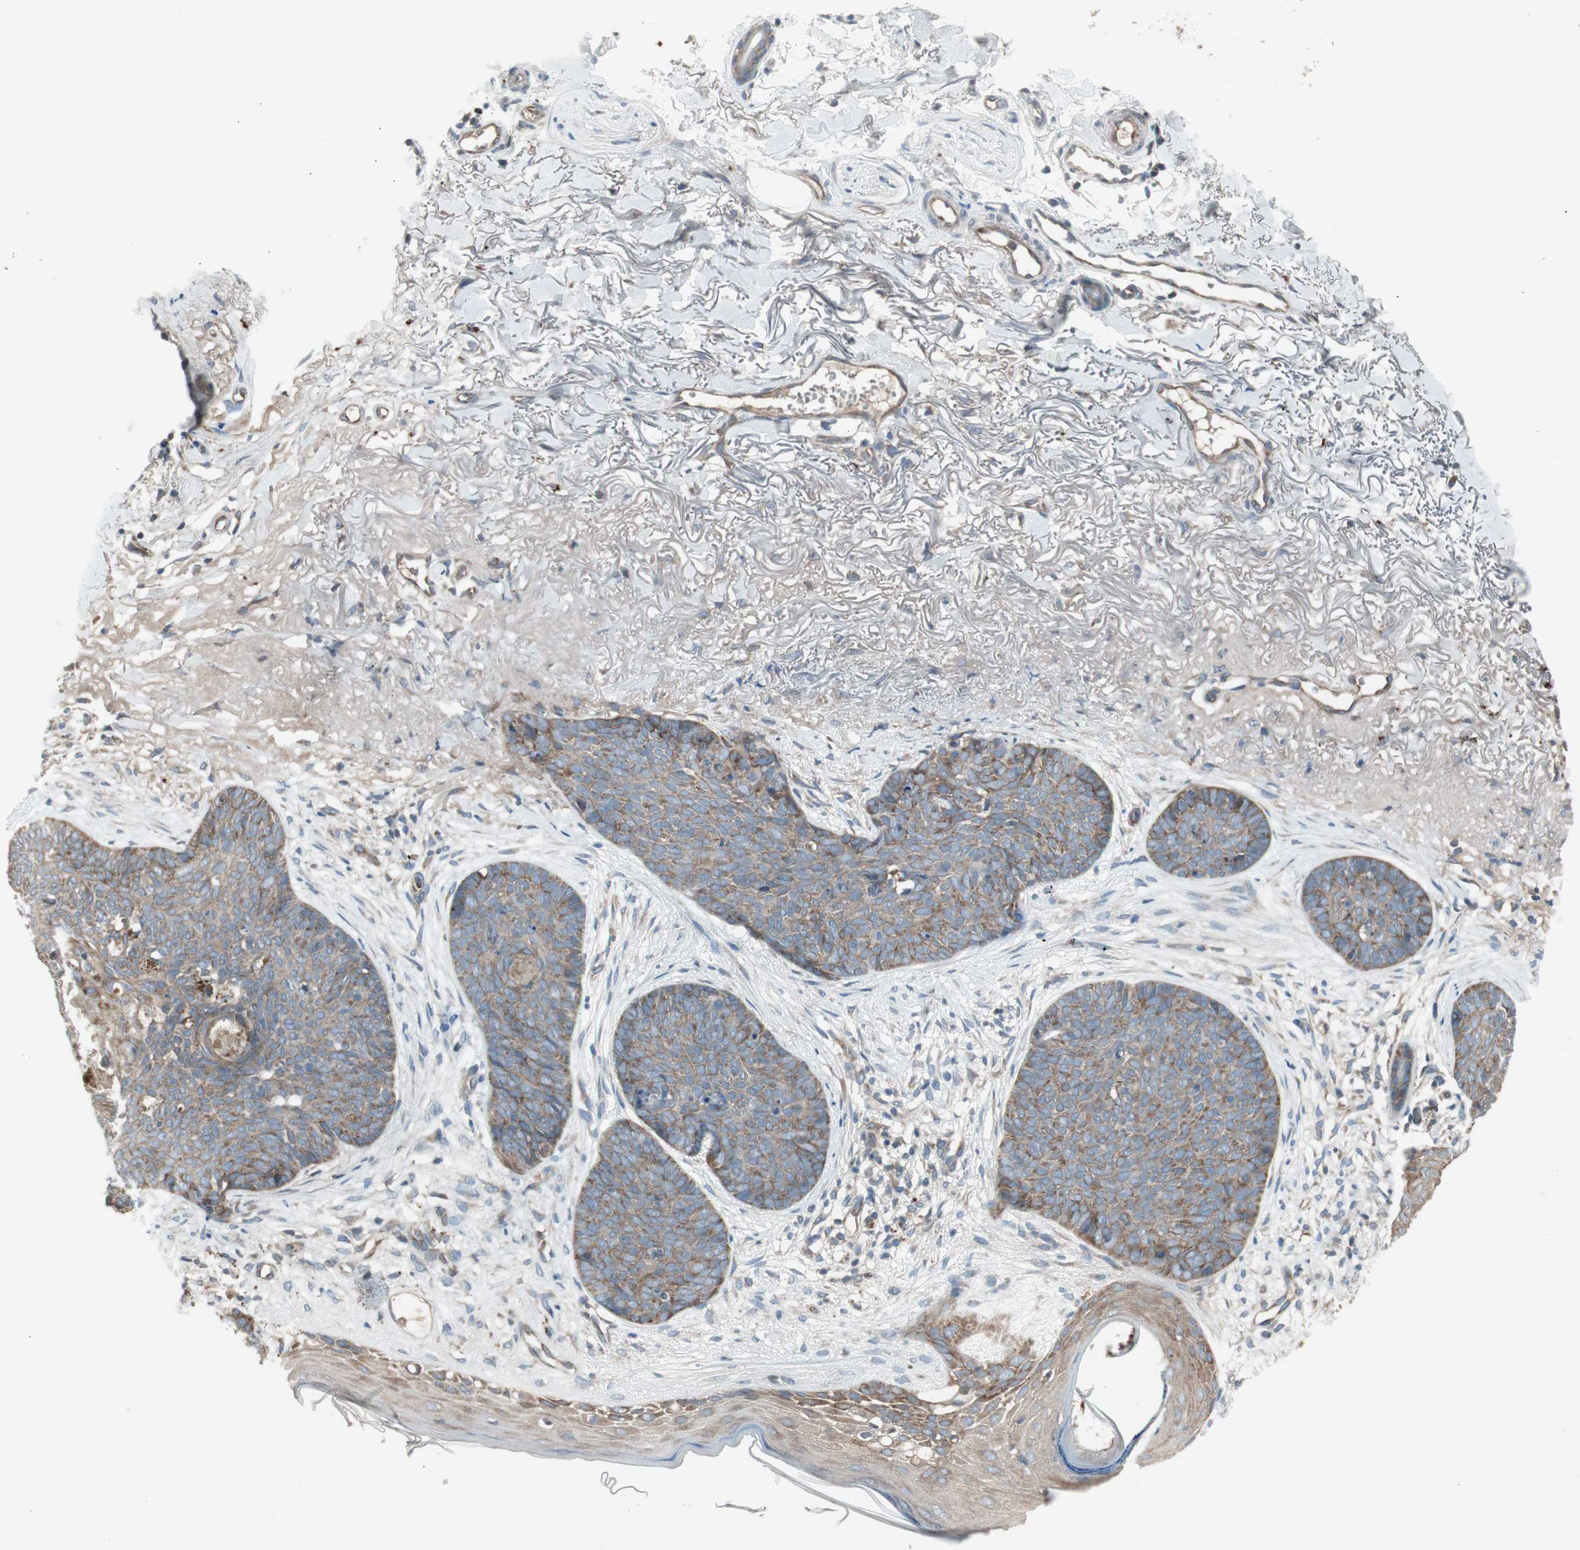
{"staining": {"intensity": "moderate", "quantity": ">75%", "location": "cytoplasmic/membranous"}, "tissue": "skin cancer", "cell_type": "Tumor cells", "image_type": "cancer", "snomed": [{"axis": "morphology", "description": "Normal tissue, NOS"}, {"axis": "morphology", "description": "Basal cell carcinoma"}, {"axis": "topography", "description": "Skin"}], "caption": "DAB (3,3'-diaminobenzidine) immunohistochemical staining of human skin cancer reveals moderate cytoplasmic/membranous protein expression in approximately >75% of tumor cells. The staining was performed using DAB, with brown indicating positive protein expression. Nuclei are stained blue with hematoxylin.", "gene": "PANK2", "patient": {"sex": "female", "age": 70}}